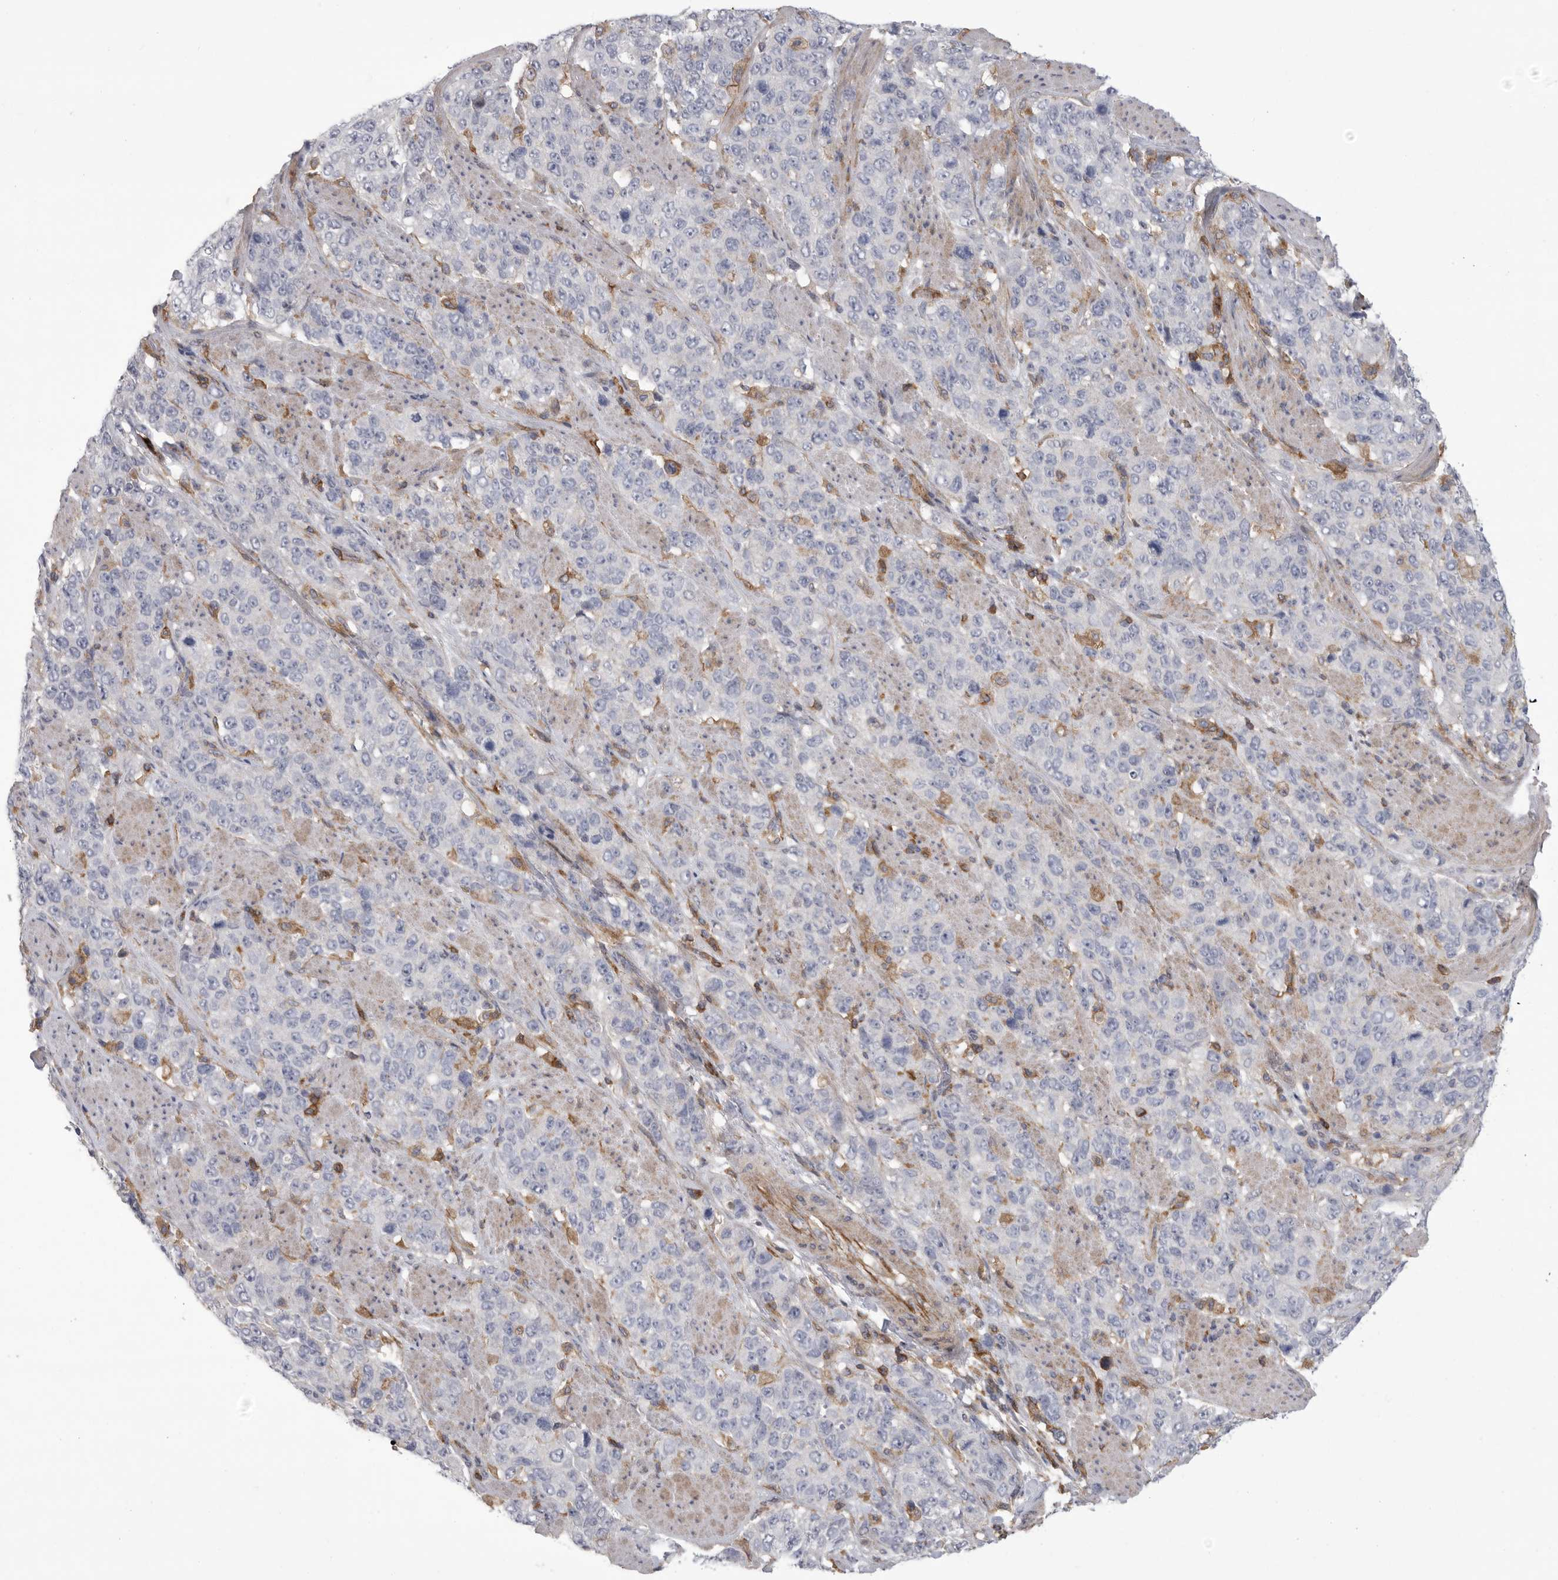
{"staining": {"intensity": "negative", "quantity": "none", "location": "none"}, "tissue": "stomach cancer", "cell_type": "Tumor cells", "image_type": "cancer", "snomed": [{"axis": "morphology", "description": "Adenocarcinoma, NOS"}, {"axis": "topography", "description": "Stomach"}], "caption": "DAB (3,3'-diaminobenzidine) immunohistochemical staining of human adenocarcinoma (stomach) reveals no significant positivity in tumor cells.", "gene": "SIGLEC10", "patient": {"sex": "male", "age": 48}}